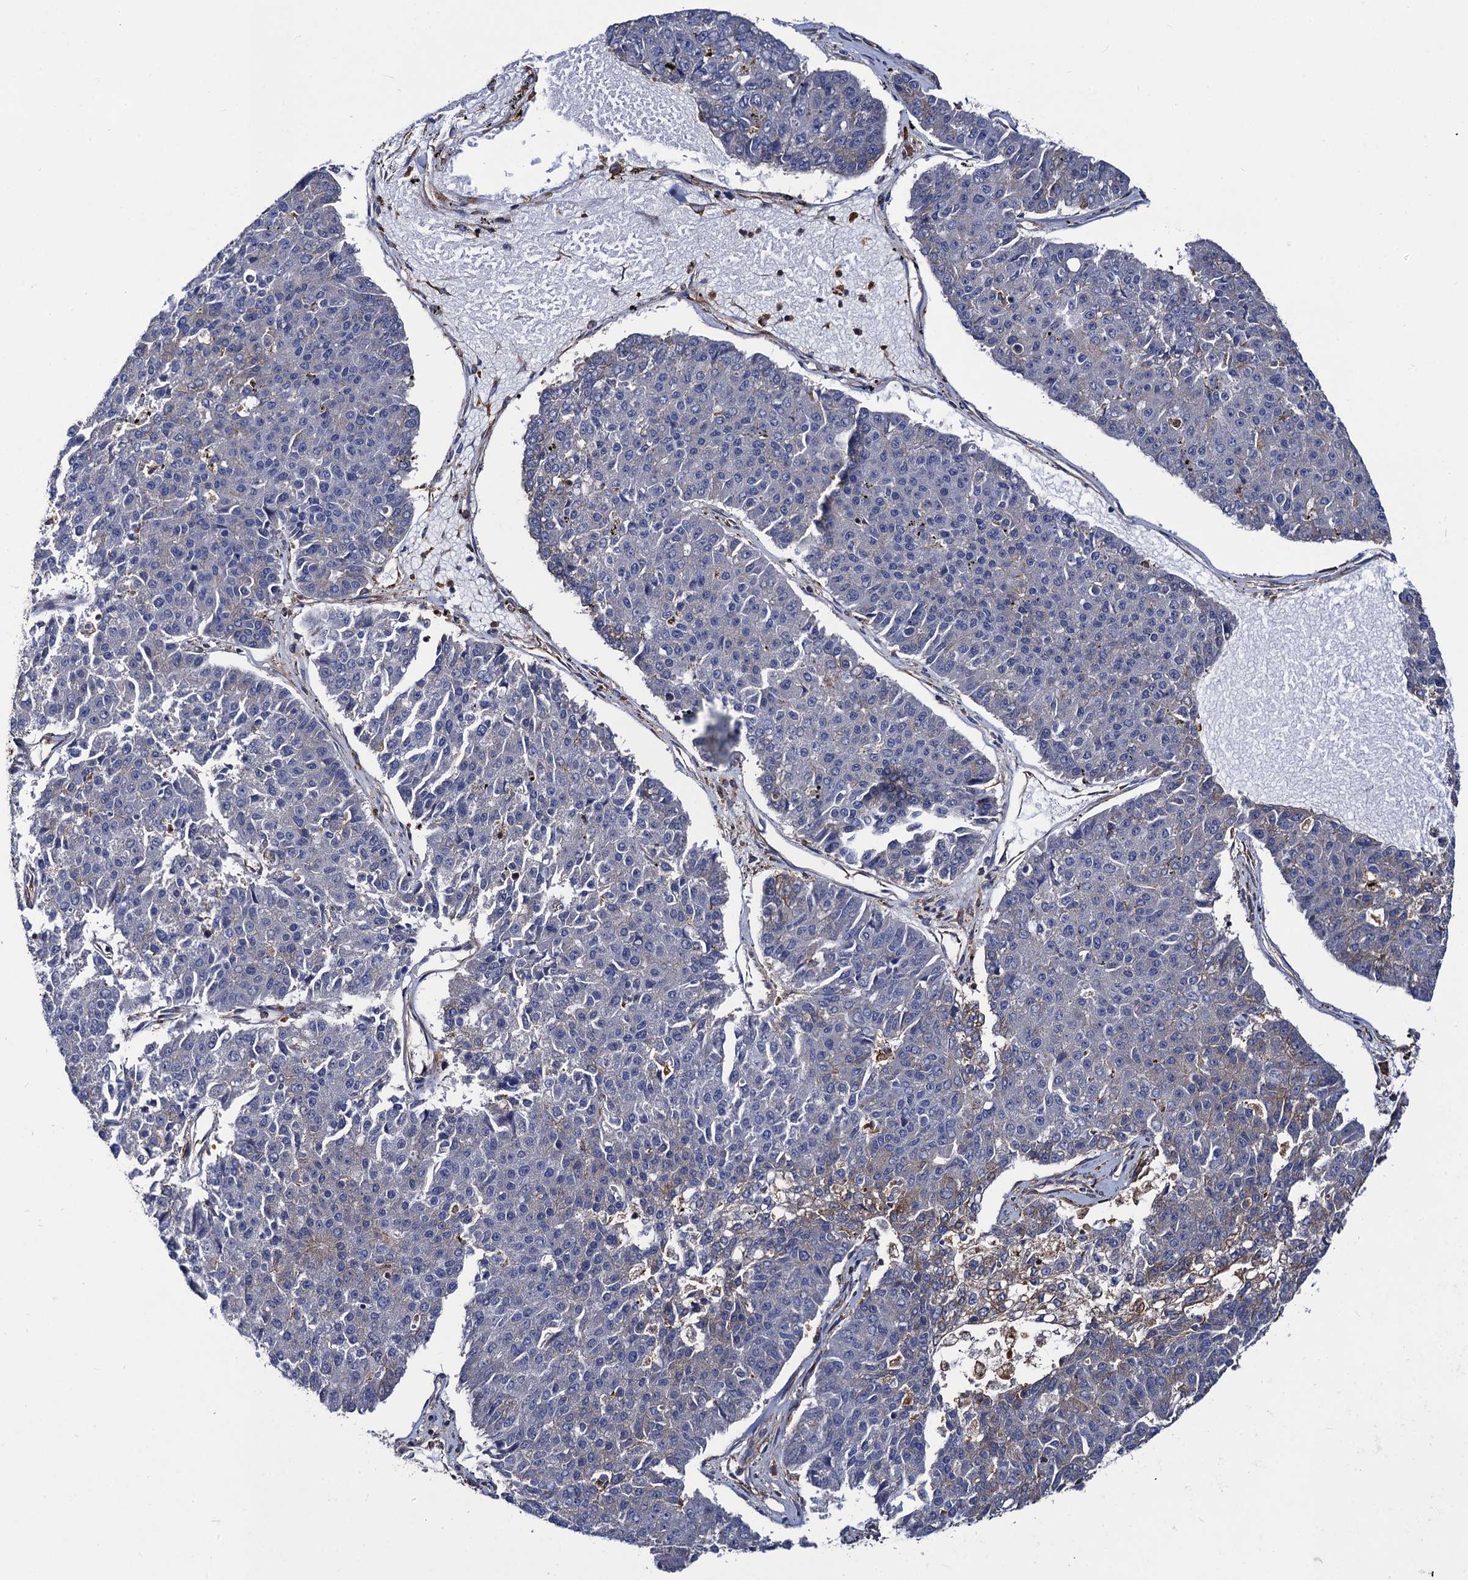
{"staining": {"intensity": "moderate", "quantity": "<25%", "location": "cytoplasmic/membranous"}, "tissue": "pancreatic cancer", "cell_type": "Tumor cells", "image_type": "cancer", "snomed": [{"axis": "morphology", "description": "Adenocarcinoma, NOS"}, {"axis": "topography", "description": "Pancreas"}], "caption": "Human adenocarcinoma (pancreatic) stained for a protein (brown) reveals moderate cytoplasmic/membranous positive staining in about <25% of tumor cells.", "gene": "DYDC1", "patient": {"sex": "male", "age": 50}}